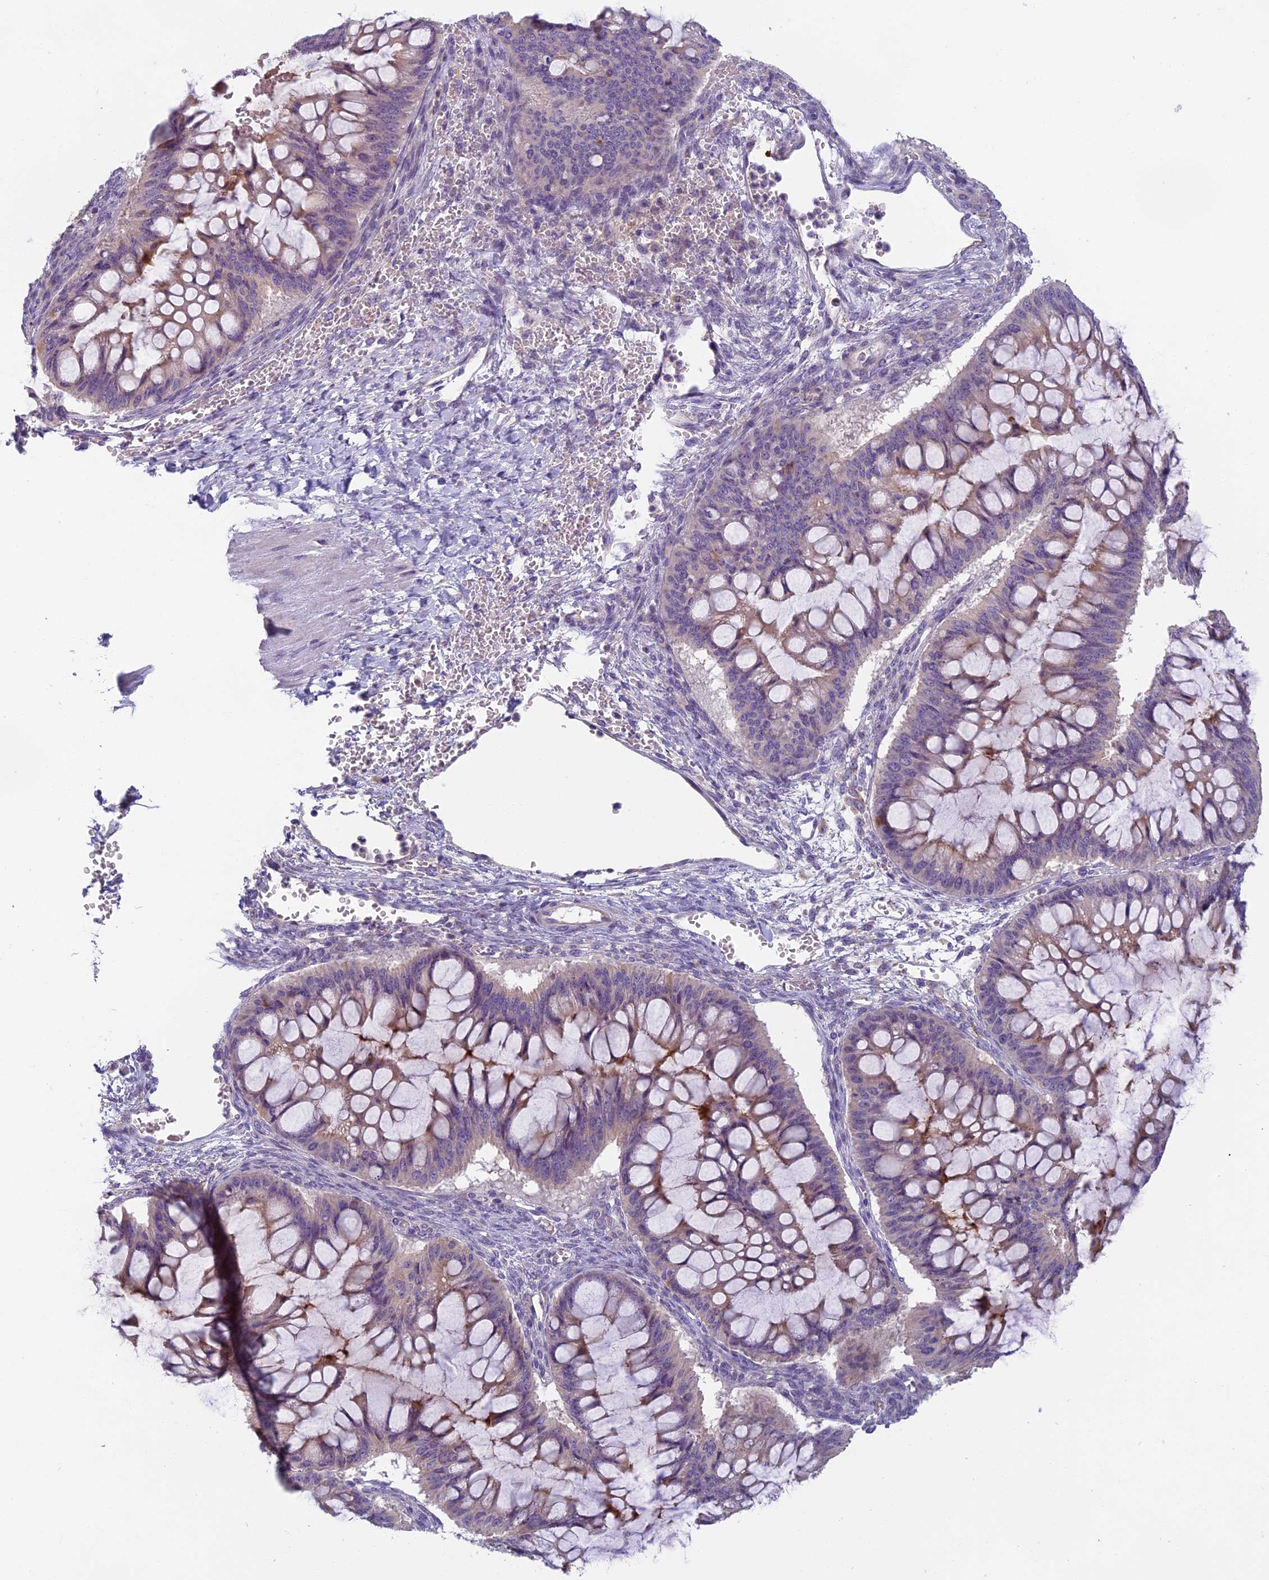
{"staining": {"intensity": "moderate", "quantity": "<25%", "location": "cytoplasmic/membranous"}, "tissue": "ovarian cancer", "cell_type": "Tumor cells", "image_type": "cancer", "snomed": [{"axis": "morphology", "description": "Cystadenocarcinoma, mucinous, NOS"}, {"axis": "topography", "description": "Ovary"}], "caption": "Immunohistochemical staining of human ovarian cancer (mucinous cystadenocarcinoma) shows low levels of moderate cytoplasmic/membranous staining in approximately <25% of tumor cells.", "gene": "SEMA7A", "patient": {"sex": "female", "age": 73}}